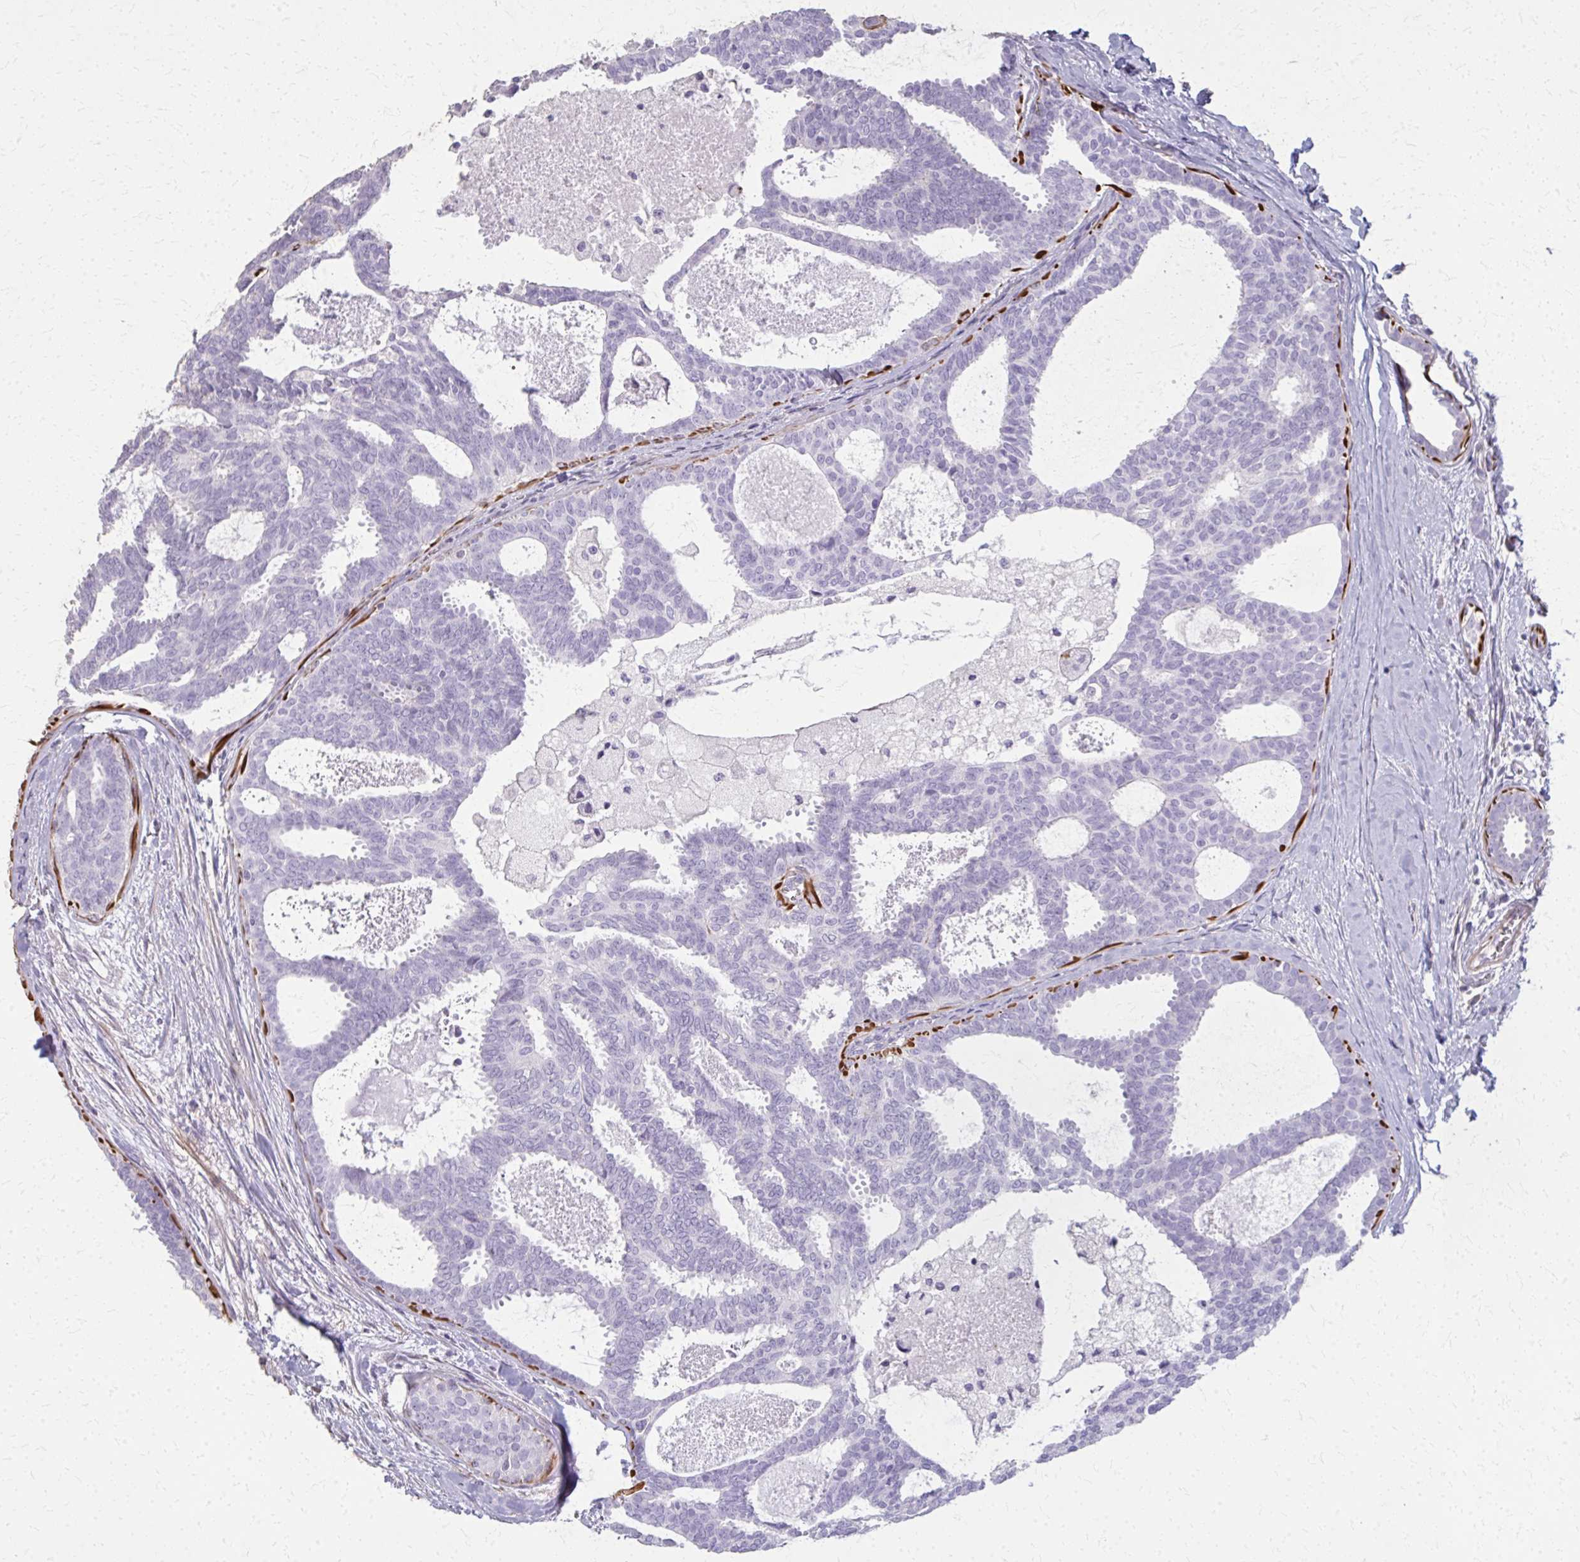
{"staining": {"intensity": "negative", "quantity": "none", "location": "none"}, "tissue": "breast cancer", "cell_type": "Tumor cells", "image_type": "cancer", "snomed": [{"axis": "morphology", "description": "Intraductal carcinoma, in situ"}, {"axis": "morphology", "description": "Duct carcinoma"}, {"axis": "morphology", "description": "Lobular carcinoma, in situ"}, {"axis": "topography", "description": "Breast"}], "caption": "An immunohistochemistry image of breast cancer is shown. There is no staining in tumor cells of breast cancer.", "gene": "TENM4", "patient": {"sex": "female", "age": 44}}